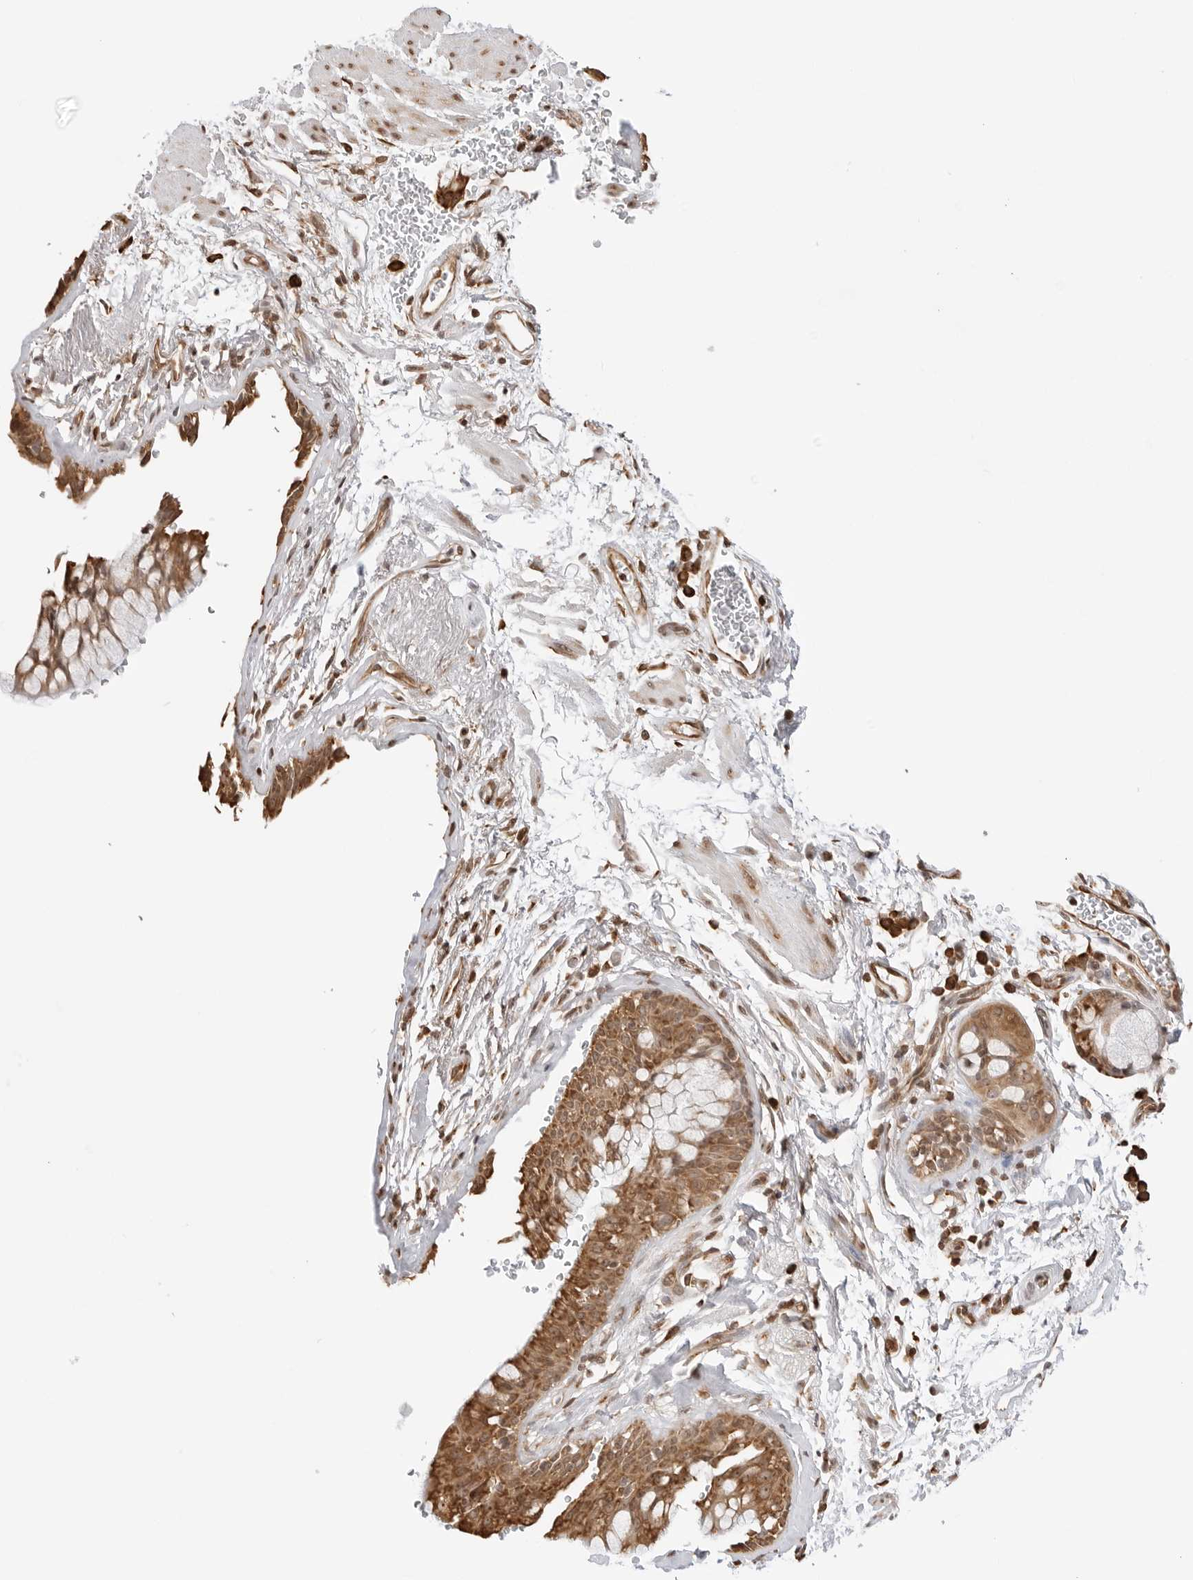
{"staining": {"intensity": "moderate", "quantity": ">75%", "location": "cytoplasmic/membranous,nuclear"}, "tissue": "bronchus", "cell_type": "Respiratory epithelial cells", "image_type": "normal", "snomed": [{"axis": "morphology", "description": "Normal tissue, NOS"}, {"axis": "topography", "description": "Cartilage tissue"}, {"axis": "topography", "description": "Bronchus"}], "caption": "Immunohistochemical staining of normal bronchus reveals medium levels of moderate cytoplasmic/membranous,nuclear expression in about >75% of respiratory epithelial cells.", "gene": "FKBP14", "patient": {"sex": "female", "age": 53}}